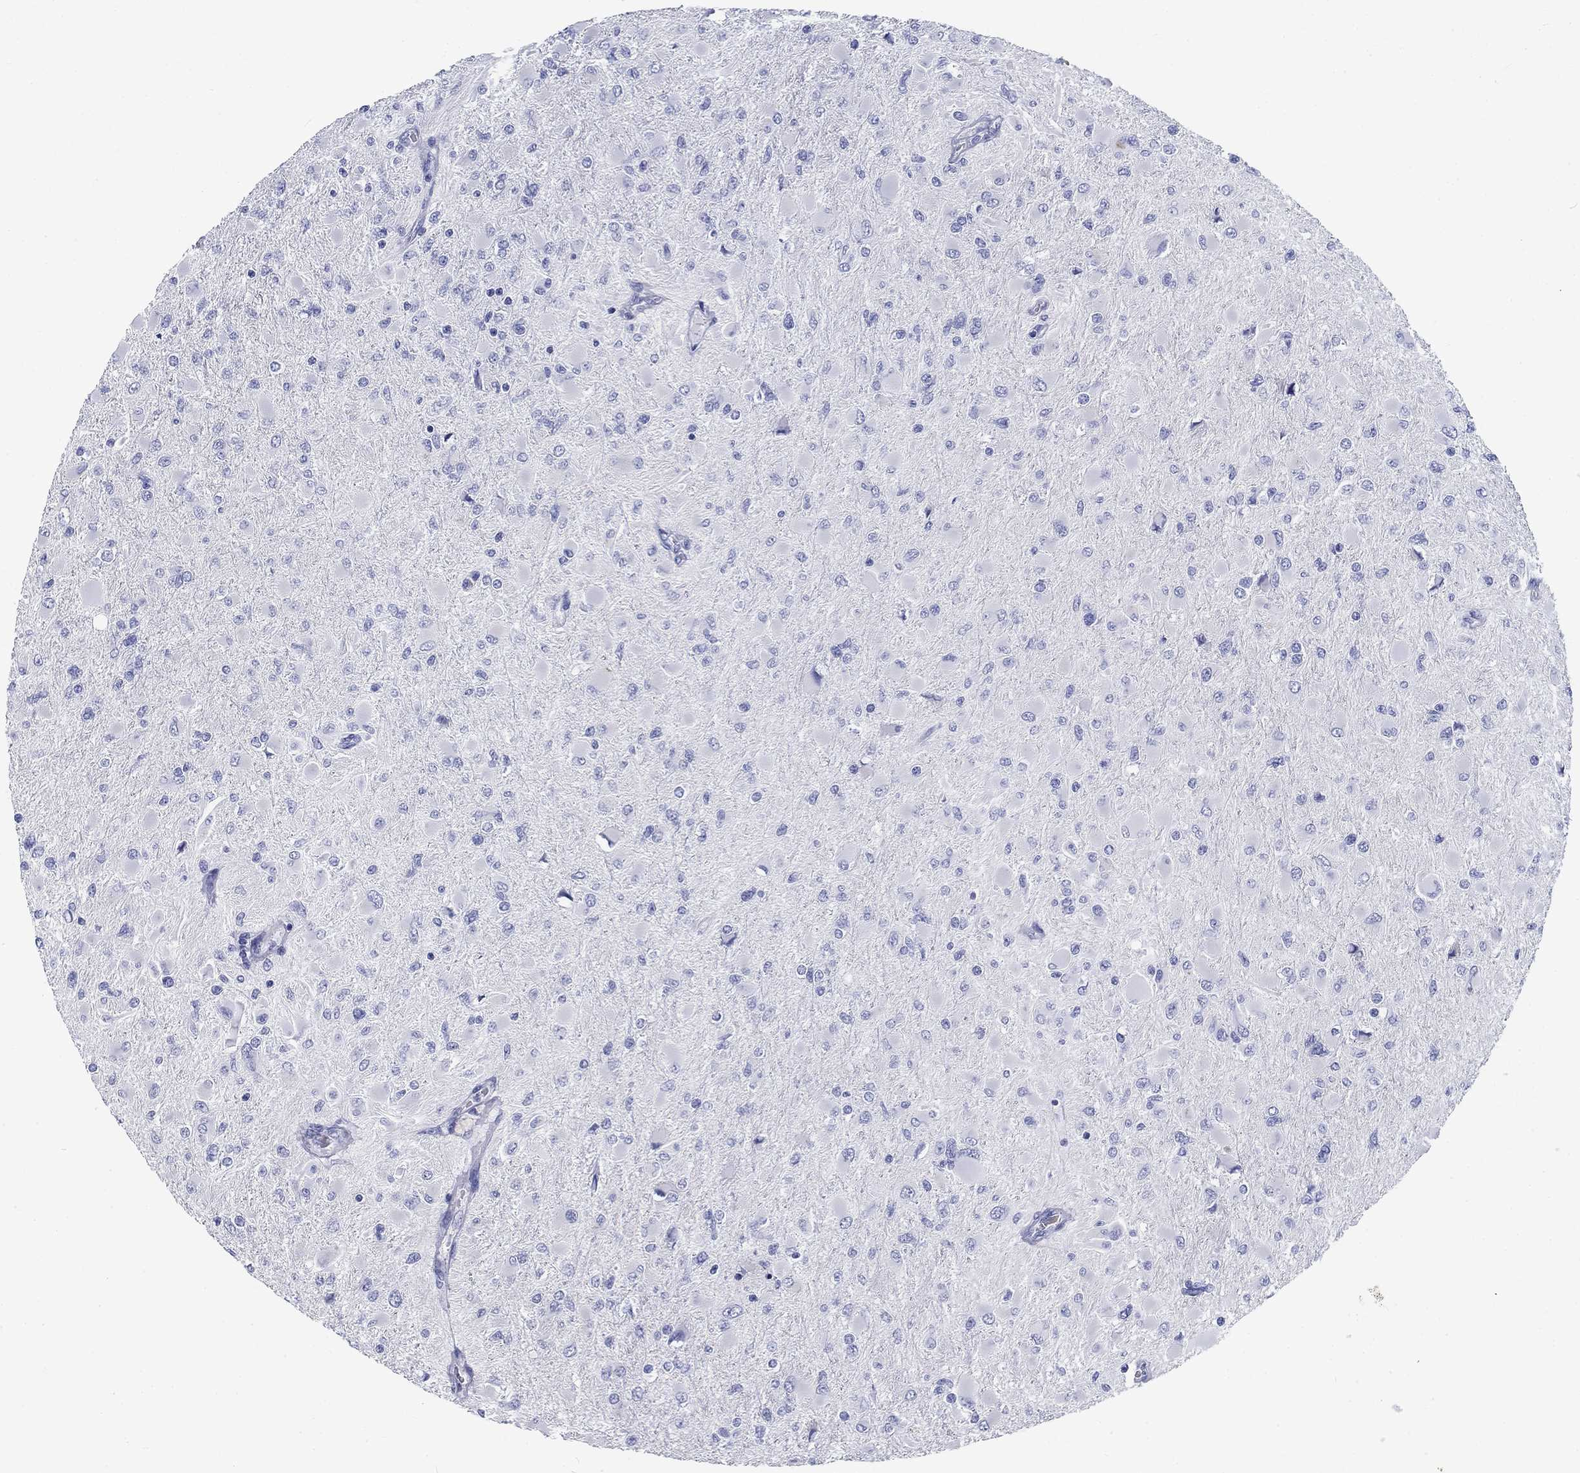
{"staining": {"intensity": "negative", "quantity": "none", "location": "none"}, "tissue": "glioma", "cell_type": "Tumor cells", "image_type": "cancer", "snomed": [{"axis": "morphology", "description": "Glioma, malignant, High grade"}, {"axis": "topography", "description": "Cerebral cortex"}], "caption": "Immunohistochemistry (IHC) image of neoplastic tissue: glioma stained with DAB (3,3'-diaminobenzidine) exhibits no significant protein expression in tumor cells. (Stains: DAB (3,3'-diaminobenzidine) IHC with hematoxylin counter stain, Microscopy: brightfield microscopy at high magnification).", "gene": "CD40LG", "patient": {"sex": "female", "age": 36}}